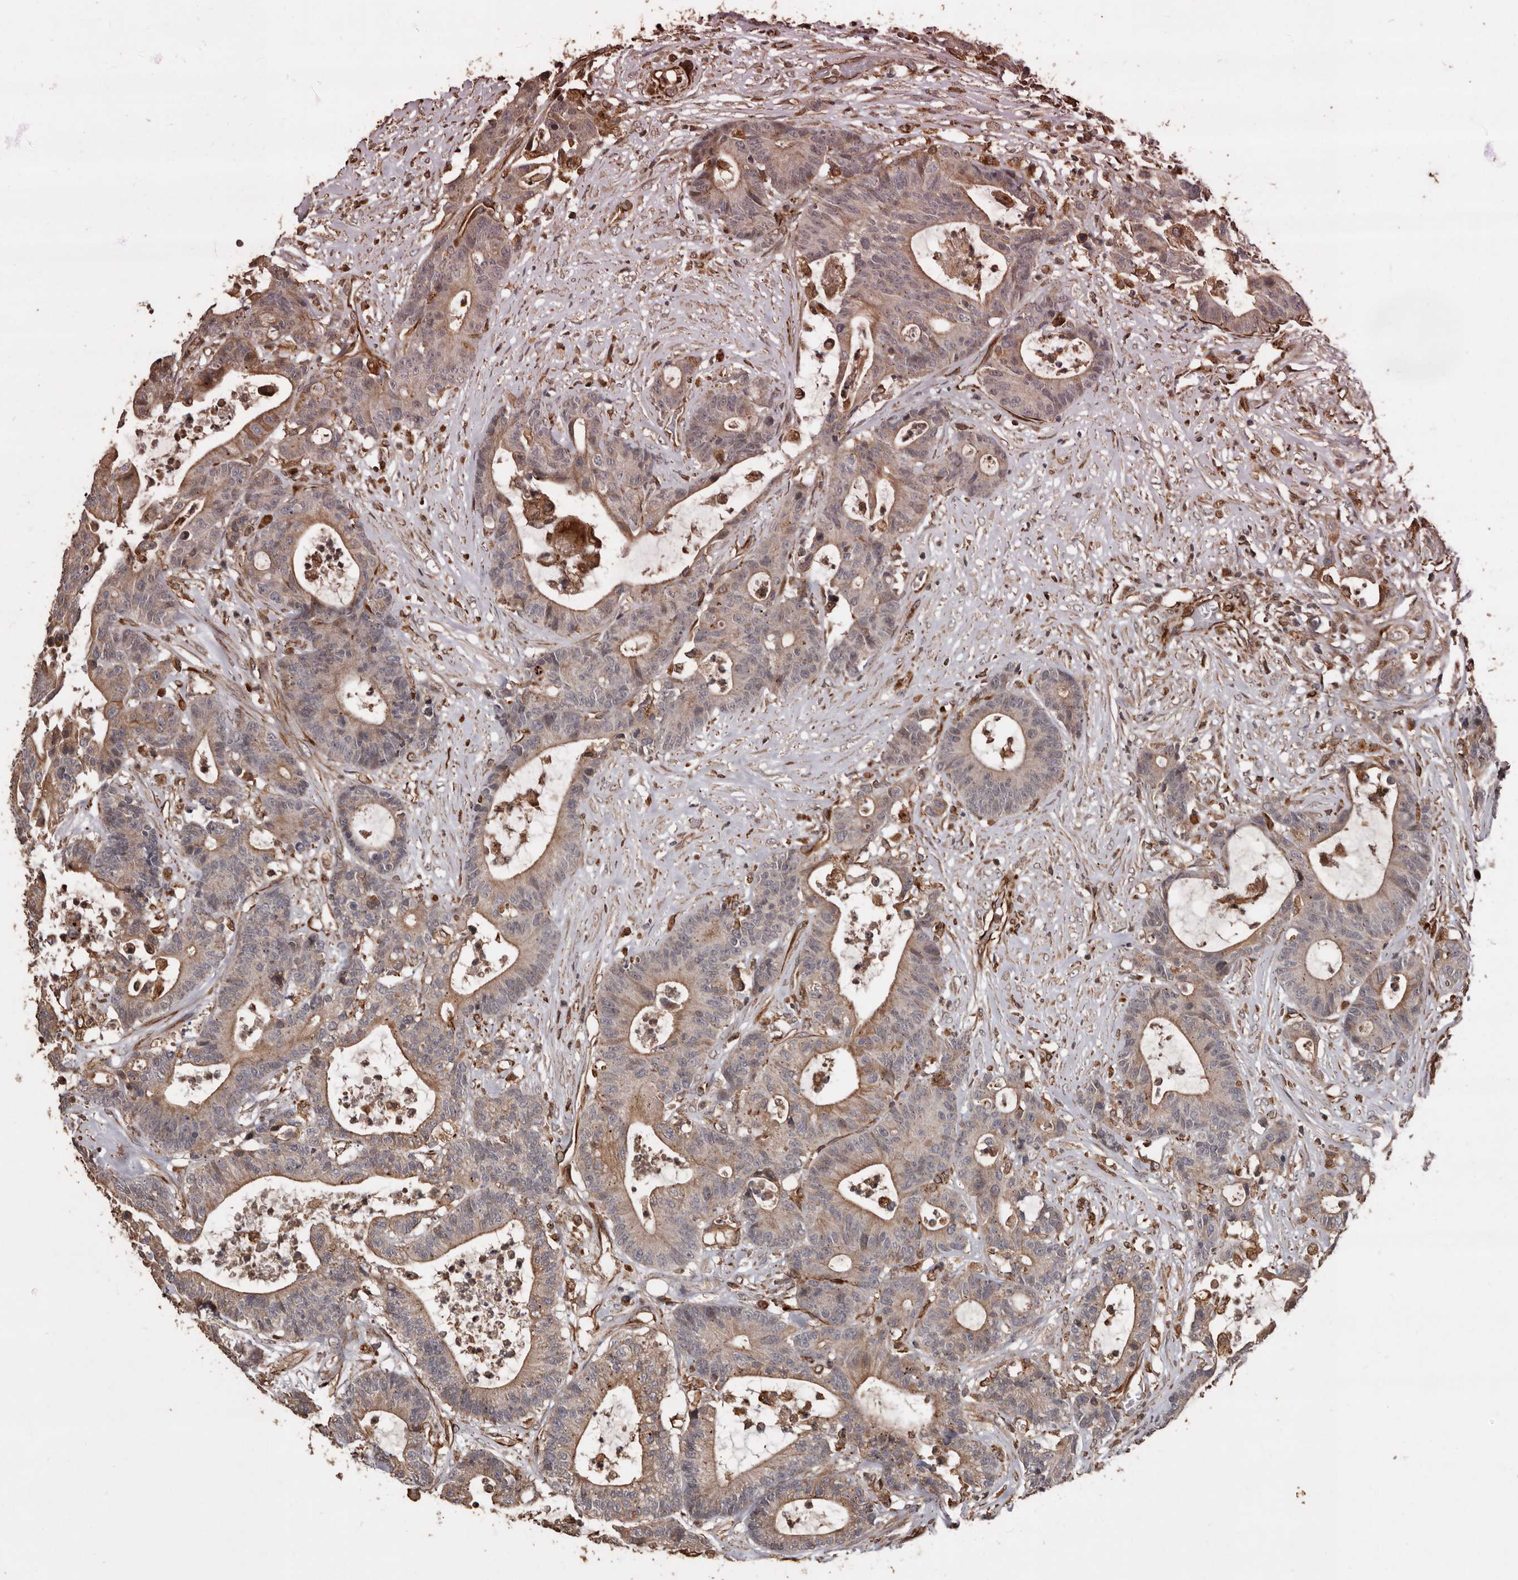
{"staining": {"intensity": "moderate", "quantity": "25%-75%", "location": "cytoplasmic/membranous"}, "tissue": "colorectal cancer", "cell_type": "Tumor cells", "image_type": "cancer", "snomed": [{"axis": "morphology", "description": "Adenocarcinoma, NOS"}, {"axis": "topography", "description": "Colon"}], "caption": "The micrograph displays a brown stain indicating the presence of a protein in the cytoplasmic/membranous of tumor cells in colorectal cancer. (IHC, brightfield microscopy, high magnification).", "gene": "BRAT1", "patient": {"sex": "female", "age": 84}}